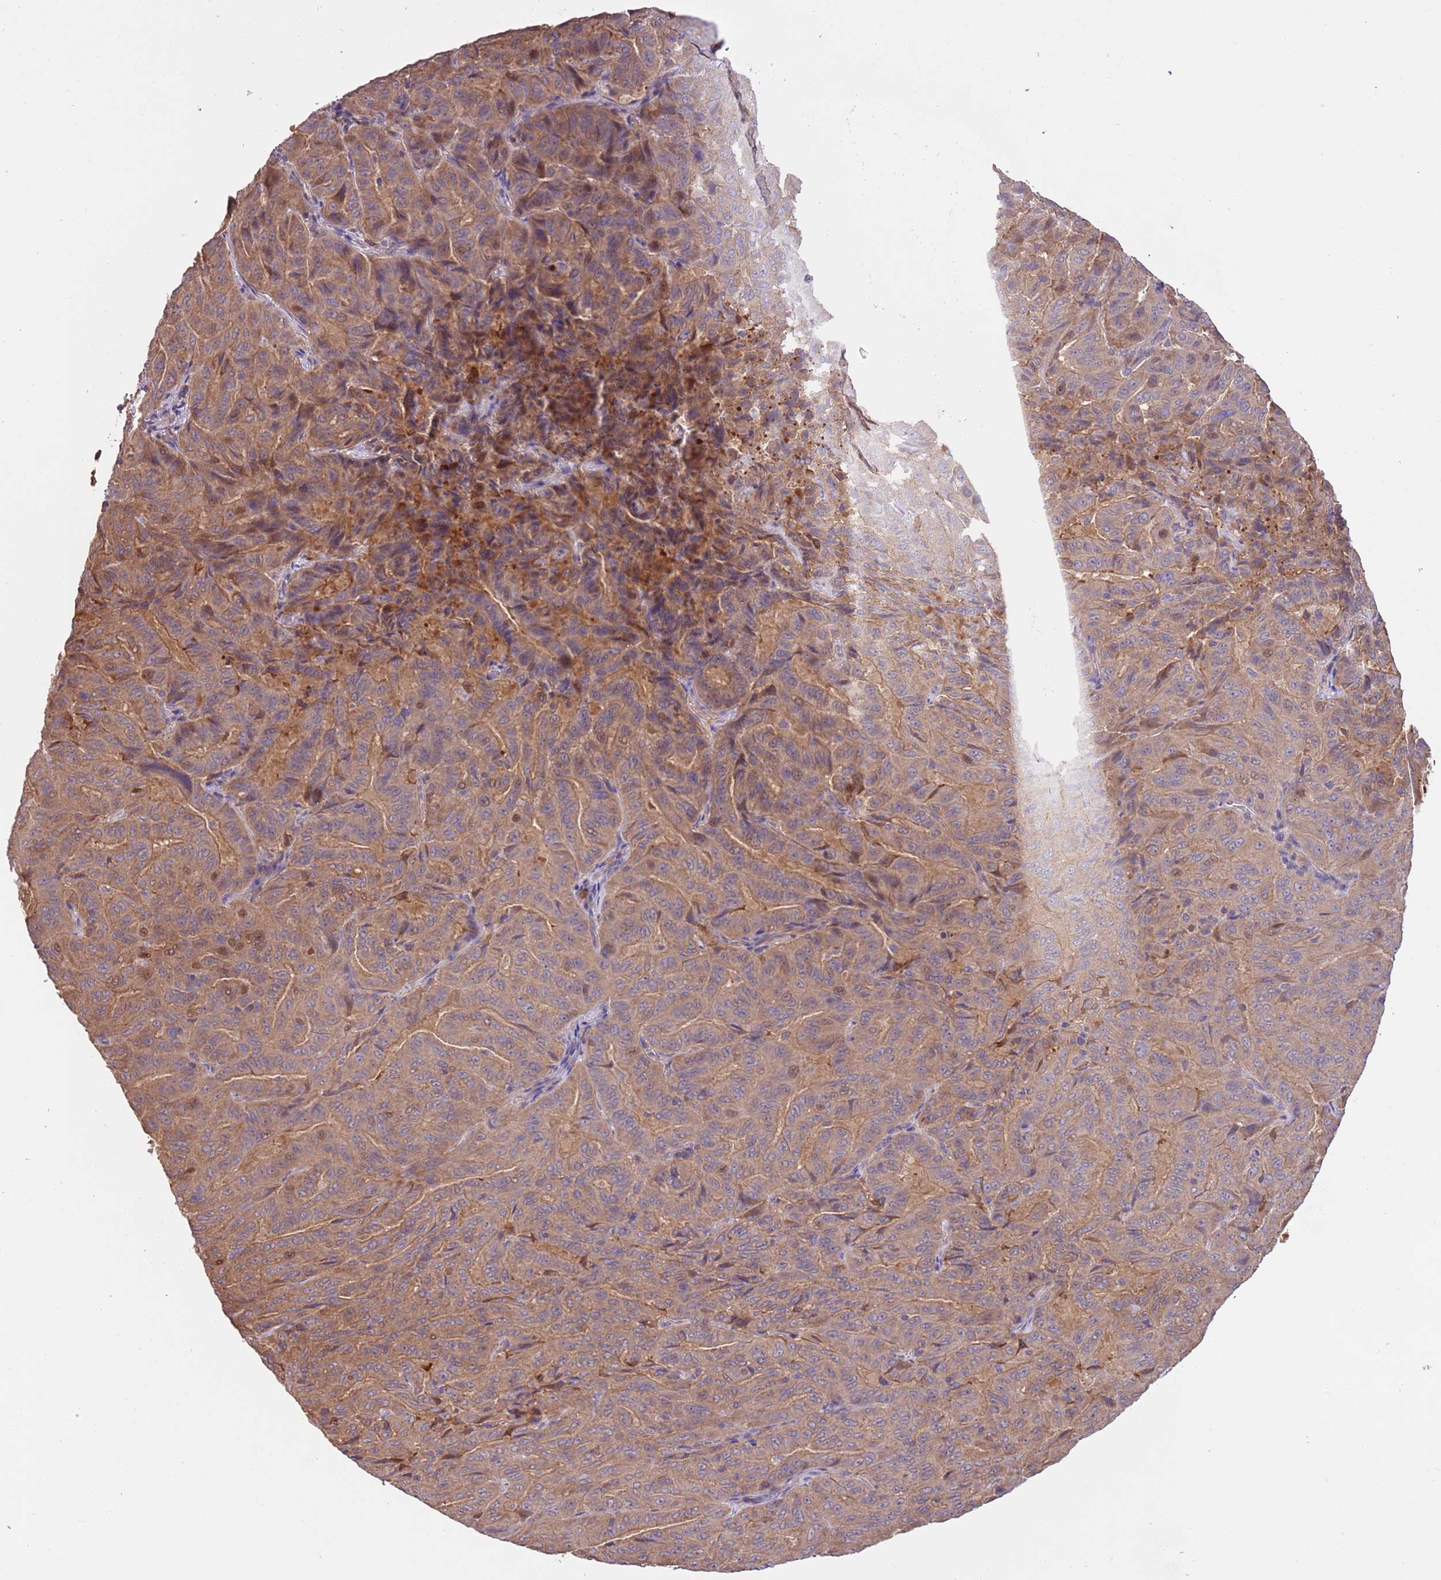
{"staining": {"intensity": "weak", "quantity": ">75%", "location": "cytoplasmic/membranous"}, "tissue": "pancreatic cancer", "cell_type": "Tumor cells", "image_type": "cancer", "snomed": [{"axis": "morphology", "description": "Adenocarcinoma, NOS"}, {"axis": "topography", "description": "Pancreas"}], "caption": "The photomicrograph exhibits immunohistochemical staining of pancreatic cancer. There is weak cytoplasmic/membranous staining is appreciated in approximately >75% of tumor cells.", "gene": "FAM89B", "patient": {"sex": "male", "age": 63}}